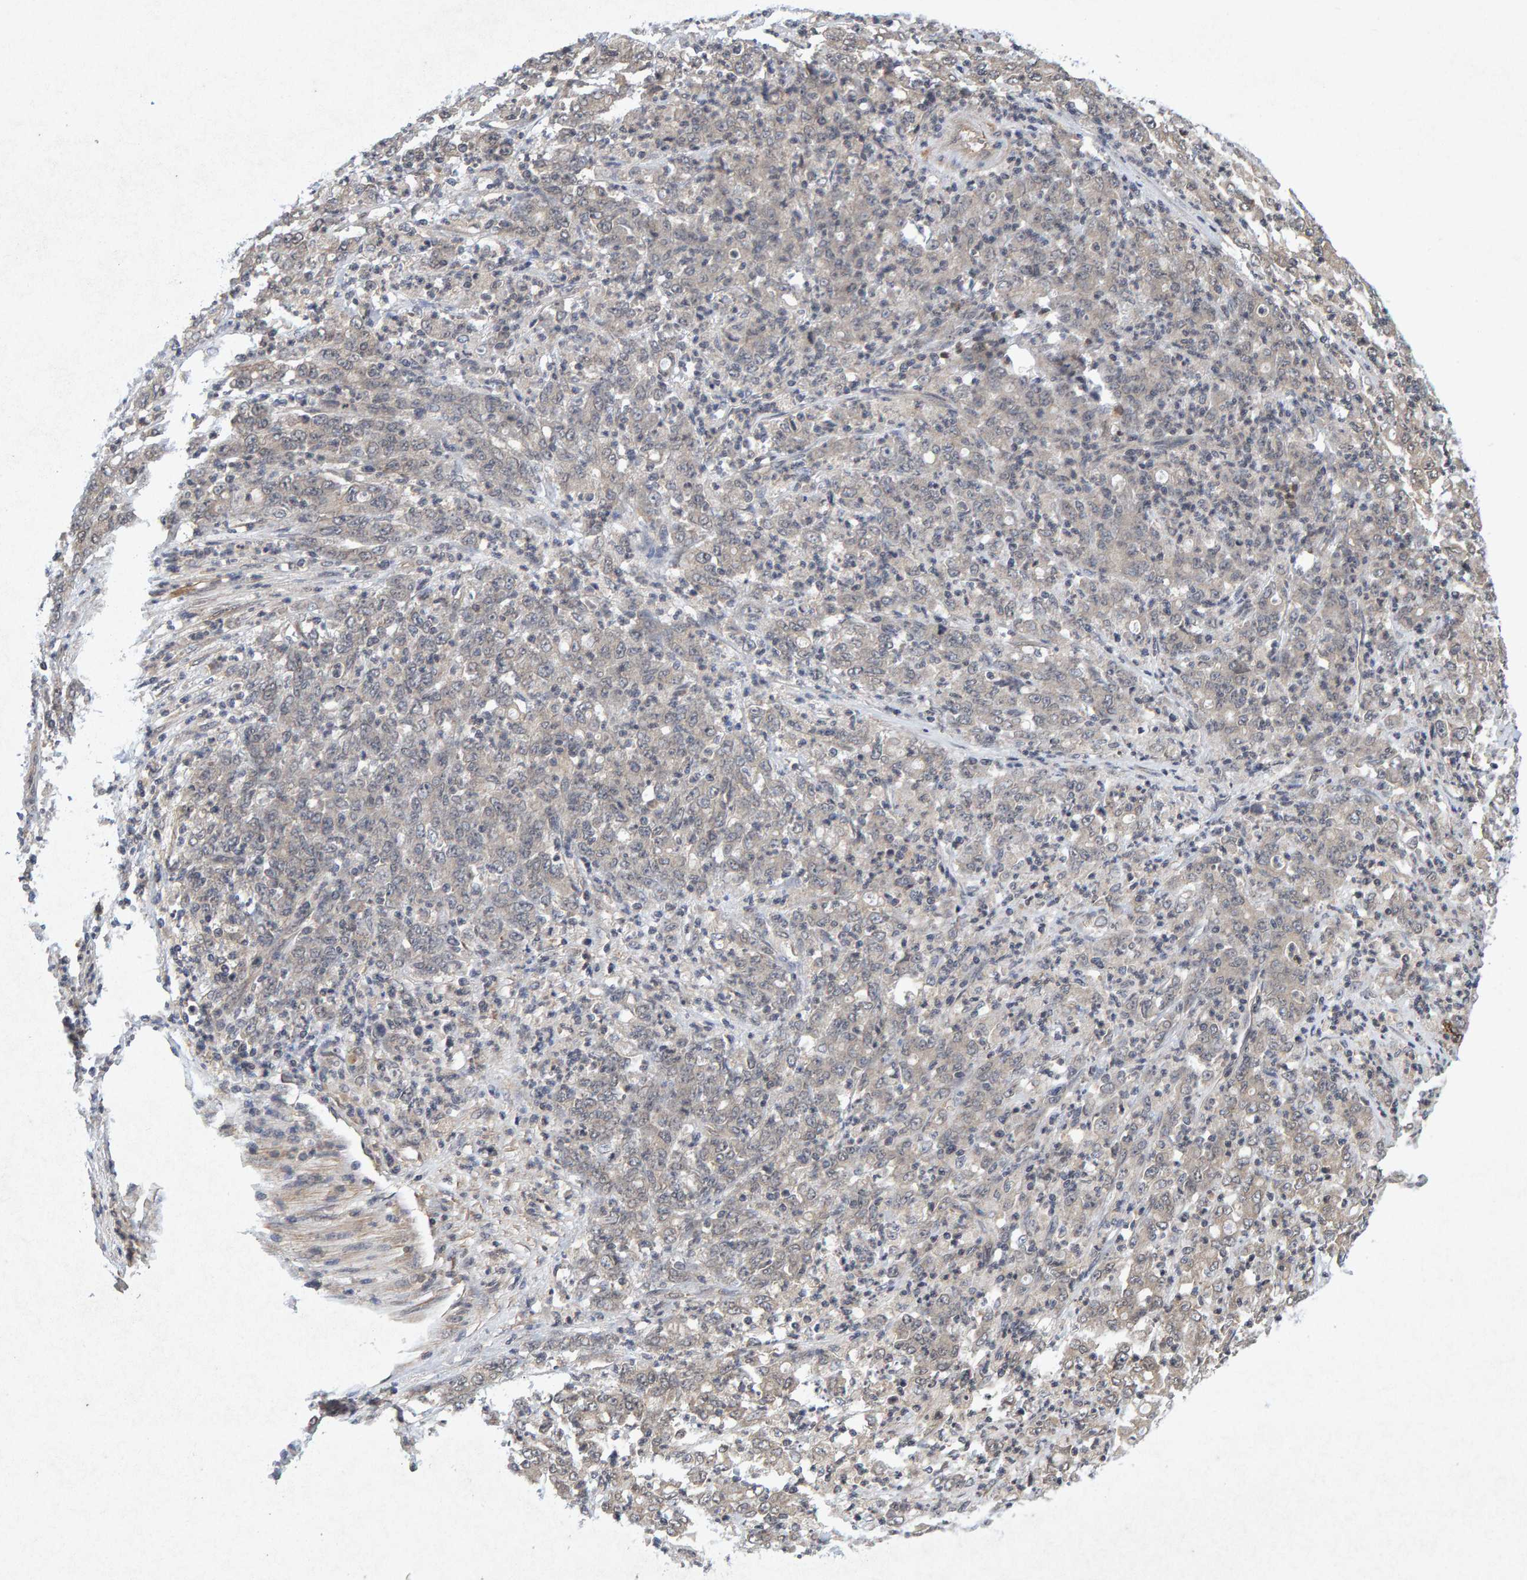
{"staining": {"intensity": "negative", "quantity": "none", "location": "none"}, "tissue": "stomach cancer", "cell_type": "Tumor cells", "image_type": "cancer", "snomed": [{"axis": "morphology", "description": "Adenocarcinoma, NOS"}, {"axis": "topography", "description": "Stomach, lower"}], "caption": "The image shows no staining of tumor cells in stomach cancer. Nuclei are stained in blue.", "gene": "CDH2", "patient": {"sex": "female", "age": 71}}